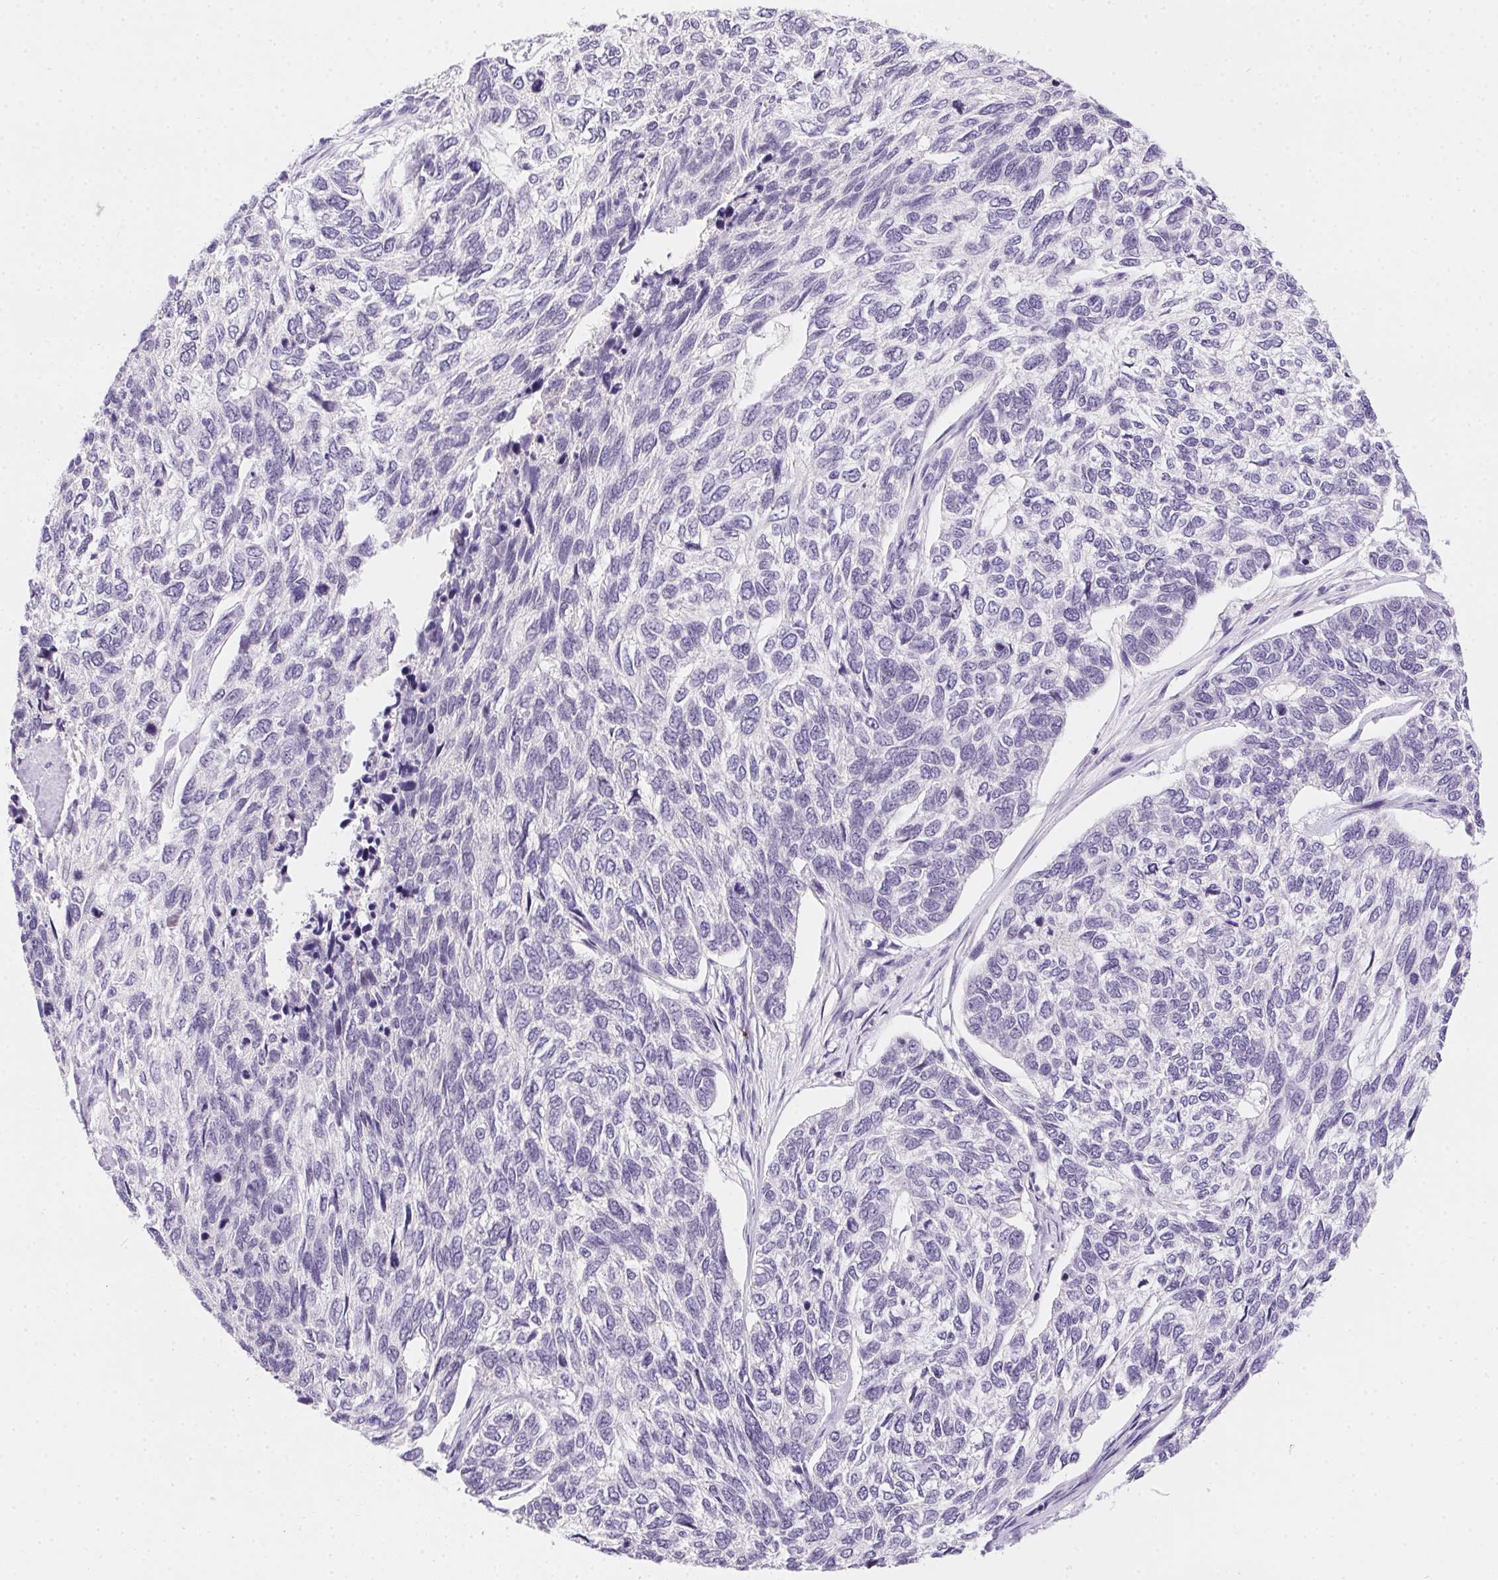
{"staining": {"intensity": "negative", "quantity": "none", "location": "none"}, "tissue": "skin cancer", "cell_type": "Tumor cells", "image_type": "cancer", "snomed": [{"axis": "morphology", "description": "Basal cell carcinoma"}, {"axis": "topography", "description": "Skin"}], "caption": "High magnification brightfield microscopy of basal cell carcinoma (skin) stained with DAB (3,3'-diaminobenzidine) (brown) and counterstained with hematoxylin (blue): tumor cells show no significant expression.", "gene": "SSTR4", "patient": {"sex": "female", "age": 65}}